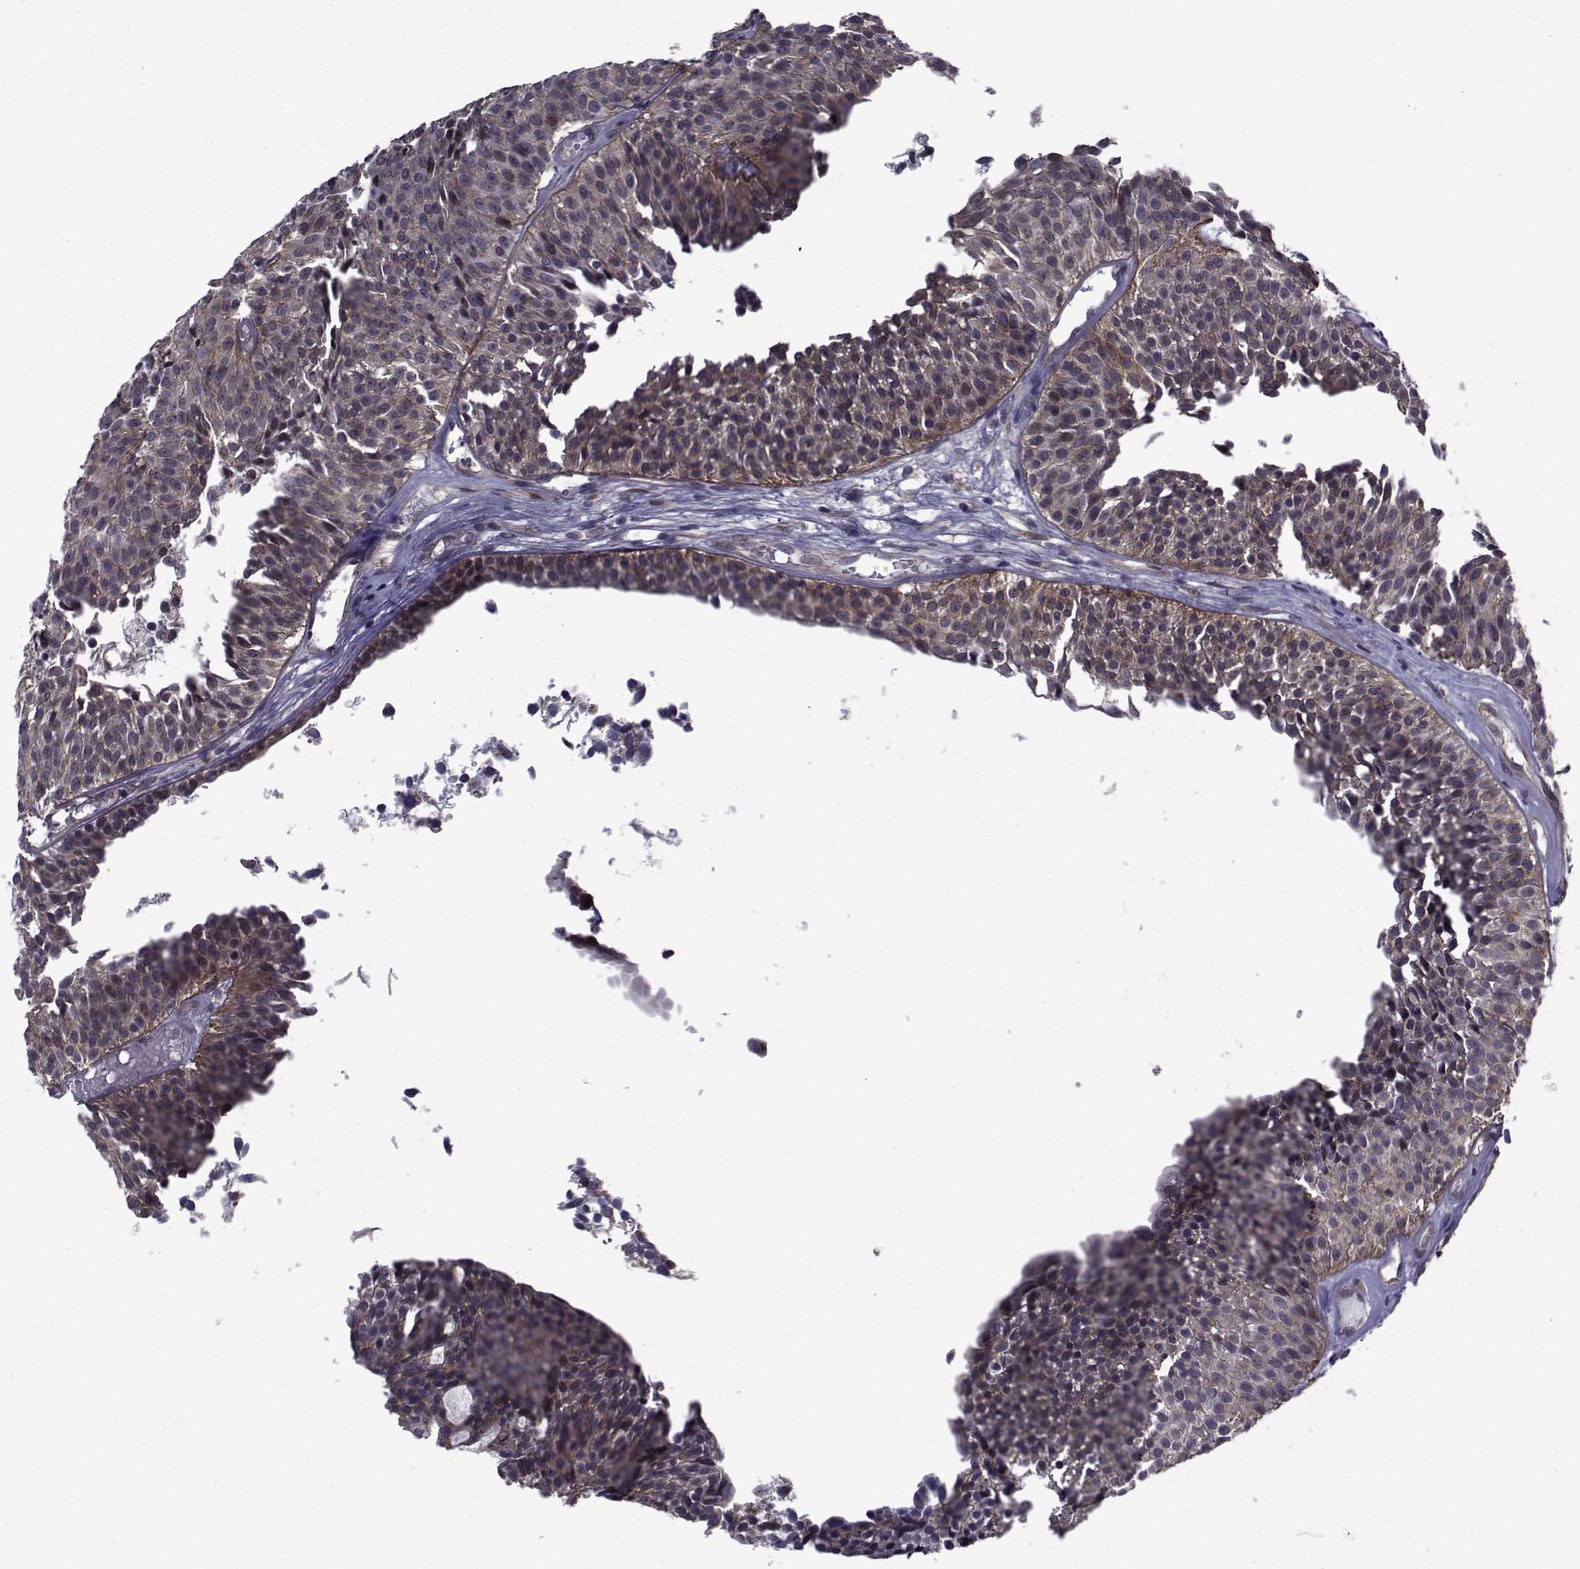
{"staining": {"intensity": "moderate", "quantity": "25%-75%", "location": "cytoplasmic/membranous"}, "tissue": "urothelial cancer", "cell_type": "Tumor cells", "image_type": "cancer", "snomed": [{"axis": "morphology", "description": "Urothelial carcinoma, Low grade"}, {"axis": "topography", "description": "Urinary bladder"}], "caption": "A micrograph of urothelial carcinoma (low-grade) stained for a protein reveals moderate cytoplasmic/membranous brown staining in tumor cells. (Brightfield microscopy of DAB IHC at high magnification).", "gene": "ATP6V1C2", "patient": {"sex": "male", "age": 63}}